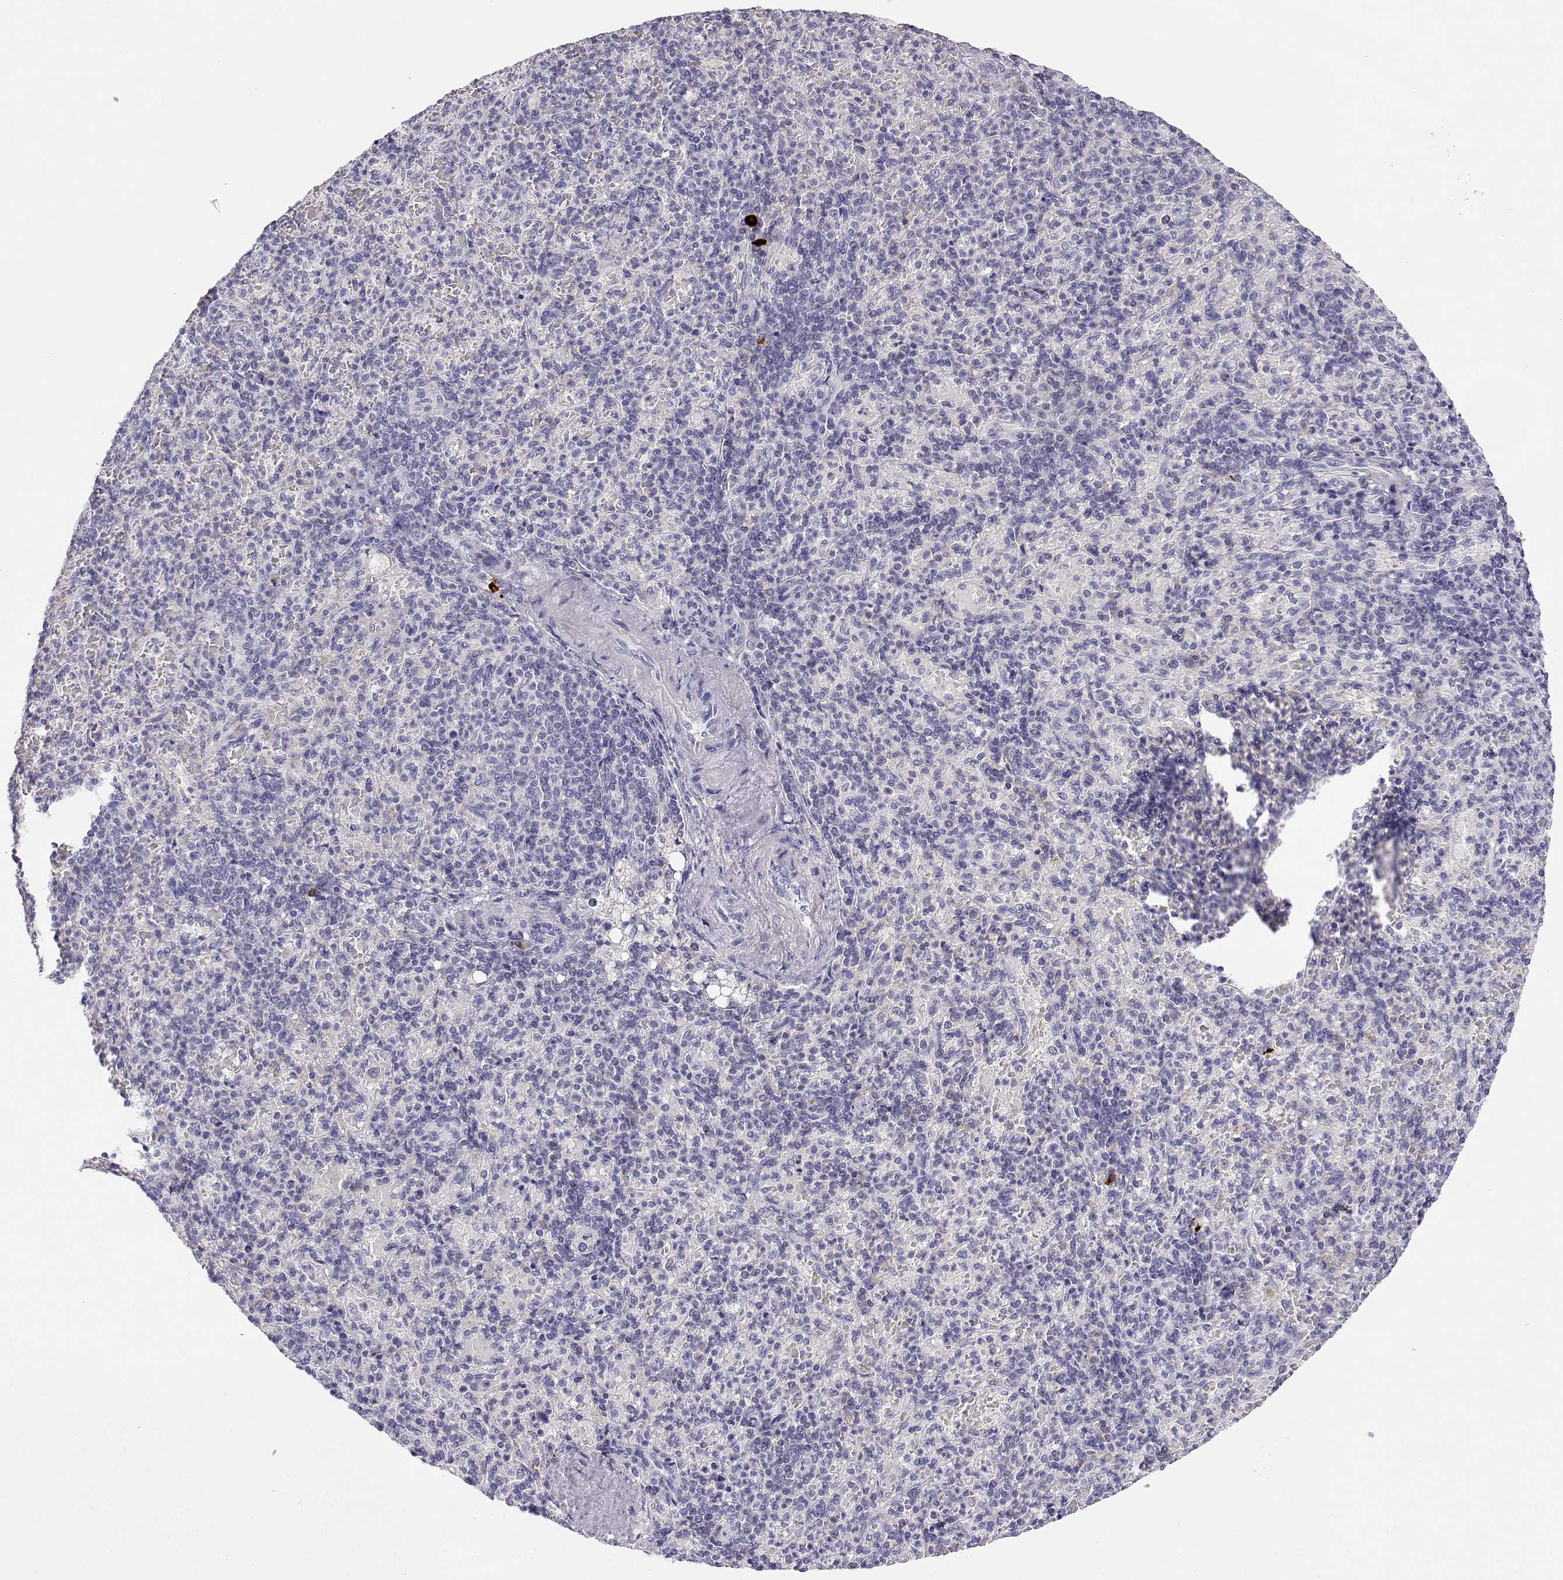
{"staining": {"intensity": "strong", "quantity": "<25%", "location": "cytoplasmic/membranous"}, "tissue": "spleen", "cell_type": "Cells in red pulp", "image_type": "normal", "snomed": [{"axis": "morphology", "description": "Normal tissue, NOS"}, {"axis": "topography", "description": "Spleen"}], "caption": "Immunohistochemistry of unremarkable human spleen reveals medium levels of strong cytoplasmic/membranous expression in about <25% of cells in red pulp. (DAB IHC, brown staining for protein, blue staining for nuclei).", "gene": "GPR174", "patient": {"sex": "female", "age": 74}}